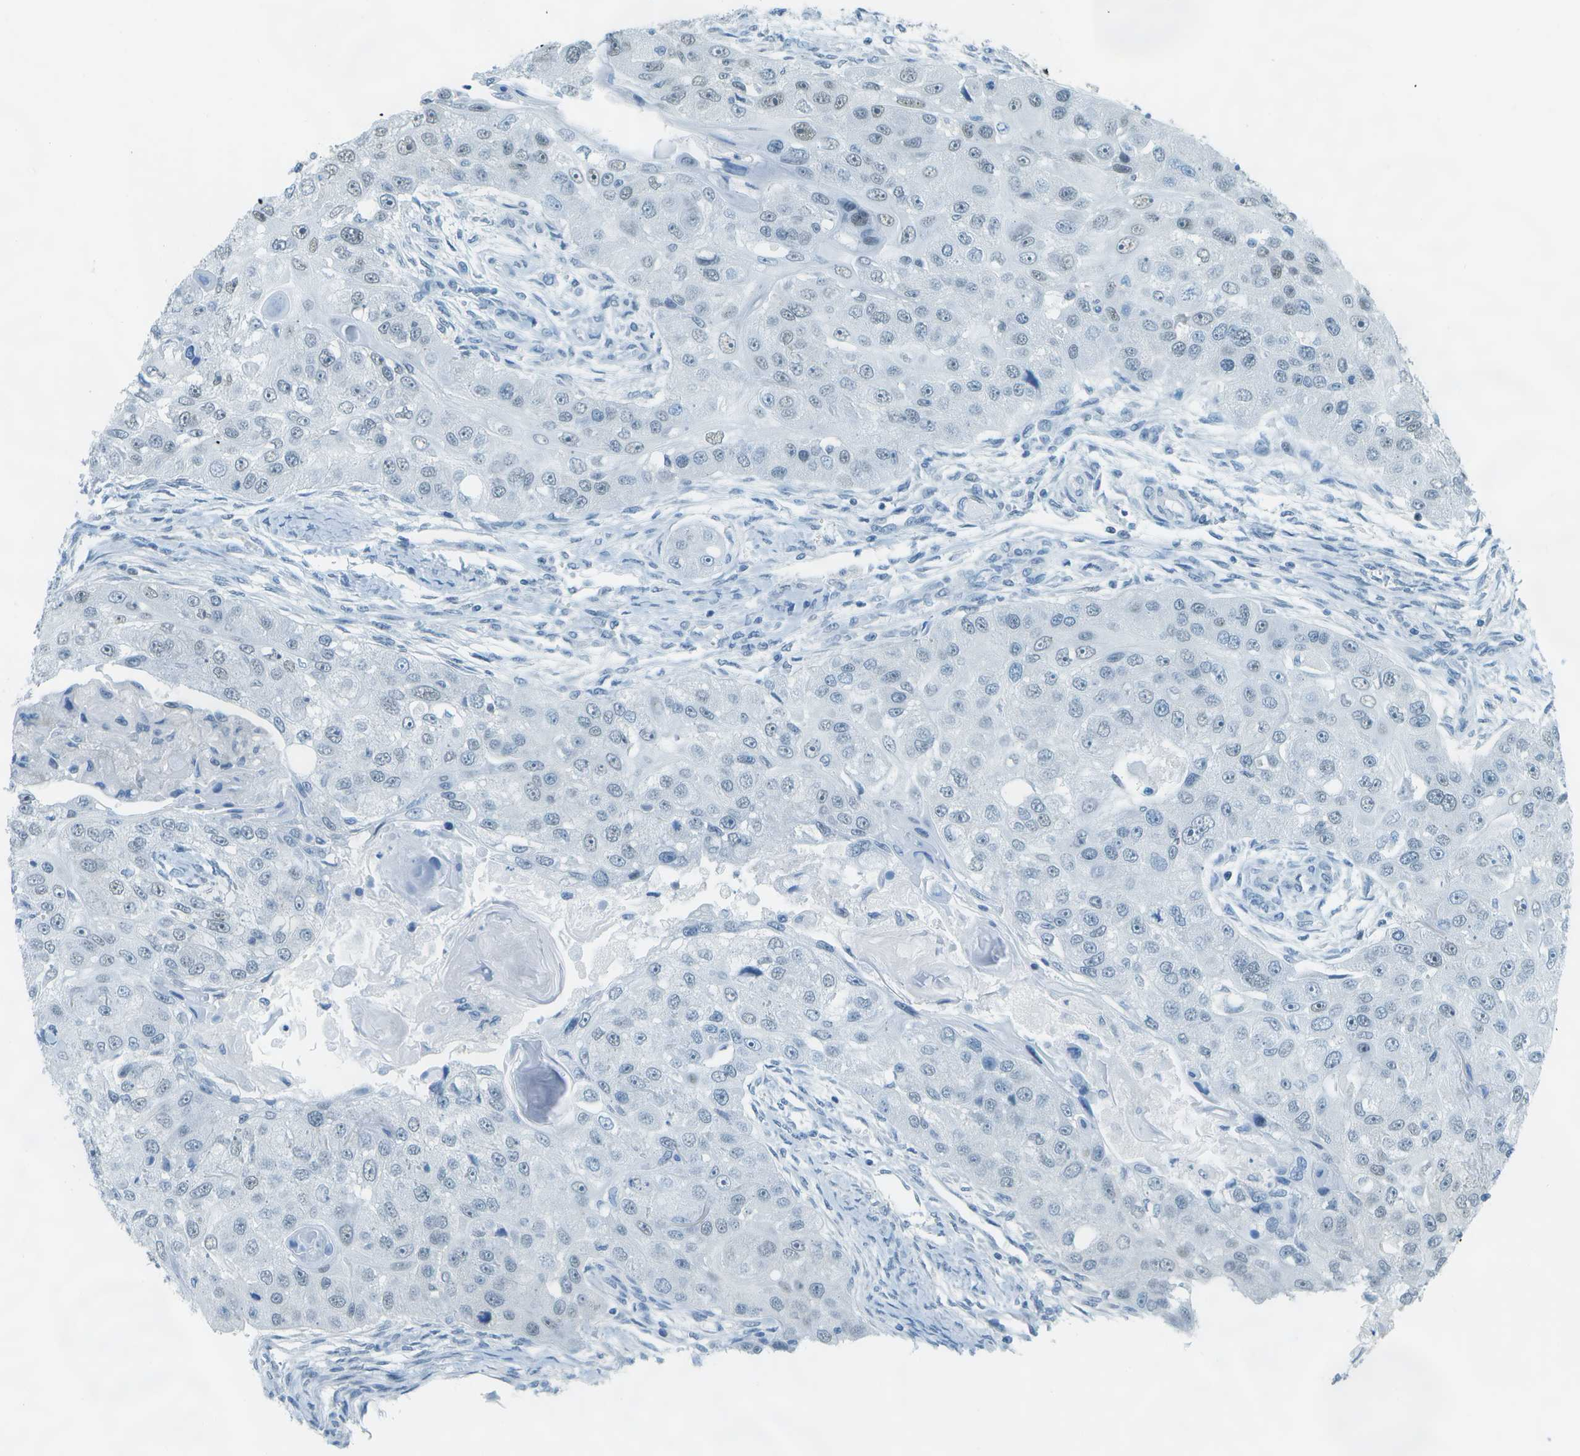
{"staining": {"intensity": "negative", "quantity": "none", "location": "none"}, "tissue": "head and neck cancer", "cell_type": "Tumor cells", "image_type": "cancer", "snomed": [{"axis": "morphology", "description": "Normal tissue, NOS"}, {"axis": "morphology", "description": "Squamous cell carcinoma, NOS"}, {"axis": "topography", "description": "Skeletal muscle"}, {"axis": "topography", "description": "Head-Neck"}], "caption": "Head and neck cancer (squamous cell carcinoma) was stained to show a protein in brown. There is no significant staining in tumor cells. (DAB (3,3'-diaminobenzidine) immunohistochemistry visualized using brightfield microscopy, high magnification).", "gene": "NEK11", "patient": {"sex": "male", "age": 51}}